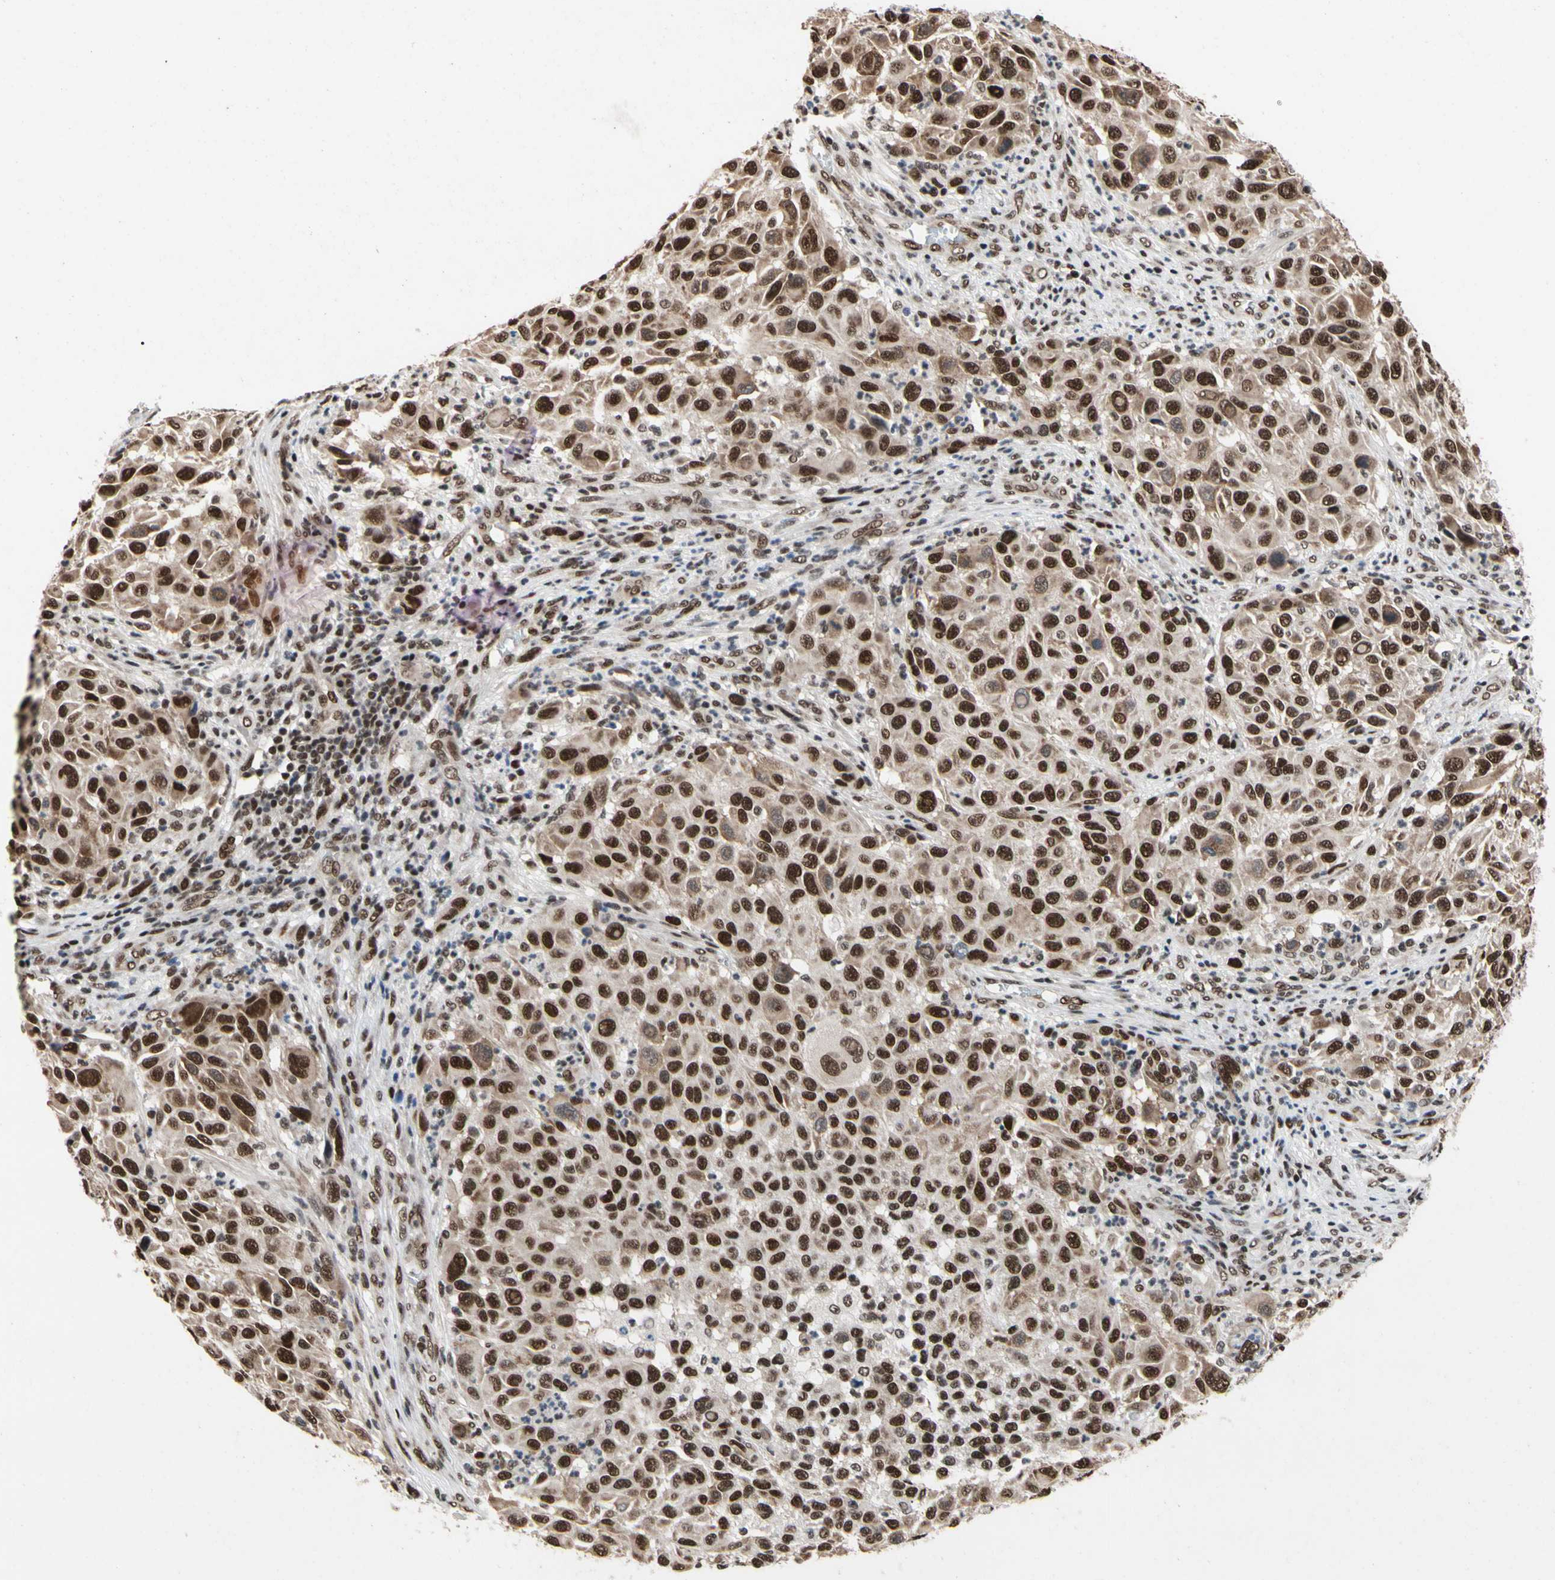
{"staining": {"intensity": "strong", "quantity": ">75%", "location": "cytoplasmic/membranous,nuclear"}, "tissue": "melanoma", "cell_type": "Tumor cells", "image_type": "cancer", "snomed": [{"axis": "morphology", "description": "Malignant melanoma, Metastatic site"}, {"axis": "topography", "description": "Lymph node"}], "caption": "Tumor cells reveal high levels of strong cytoplasmic/membranous and nuclear positivity in about >75% of cells in melanoma.", "gene": "FAM98B", "patient": {"sex": "male", "age": 61}}